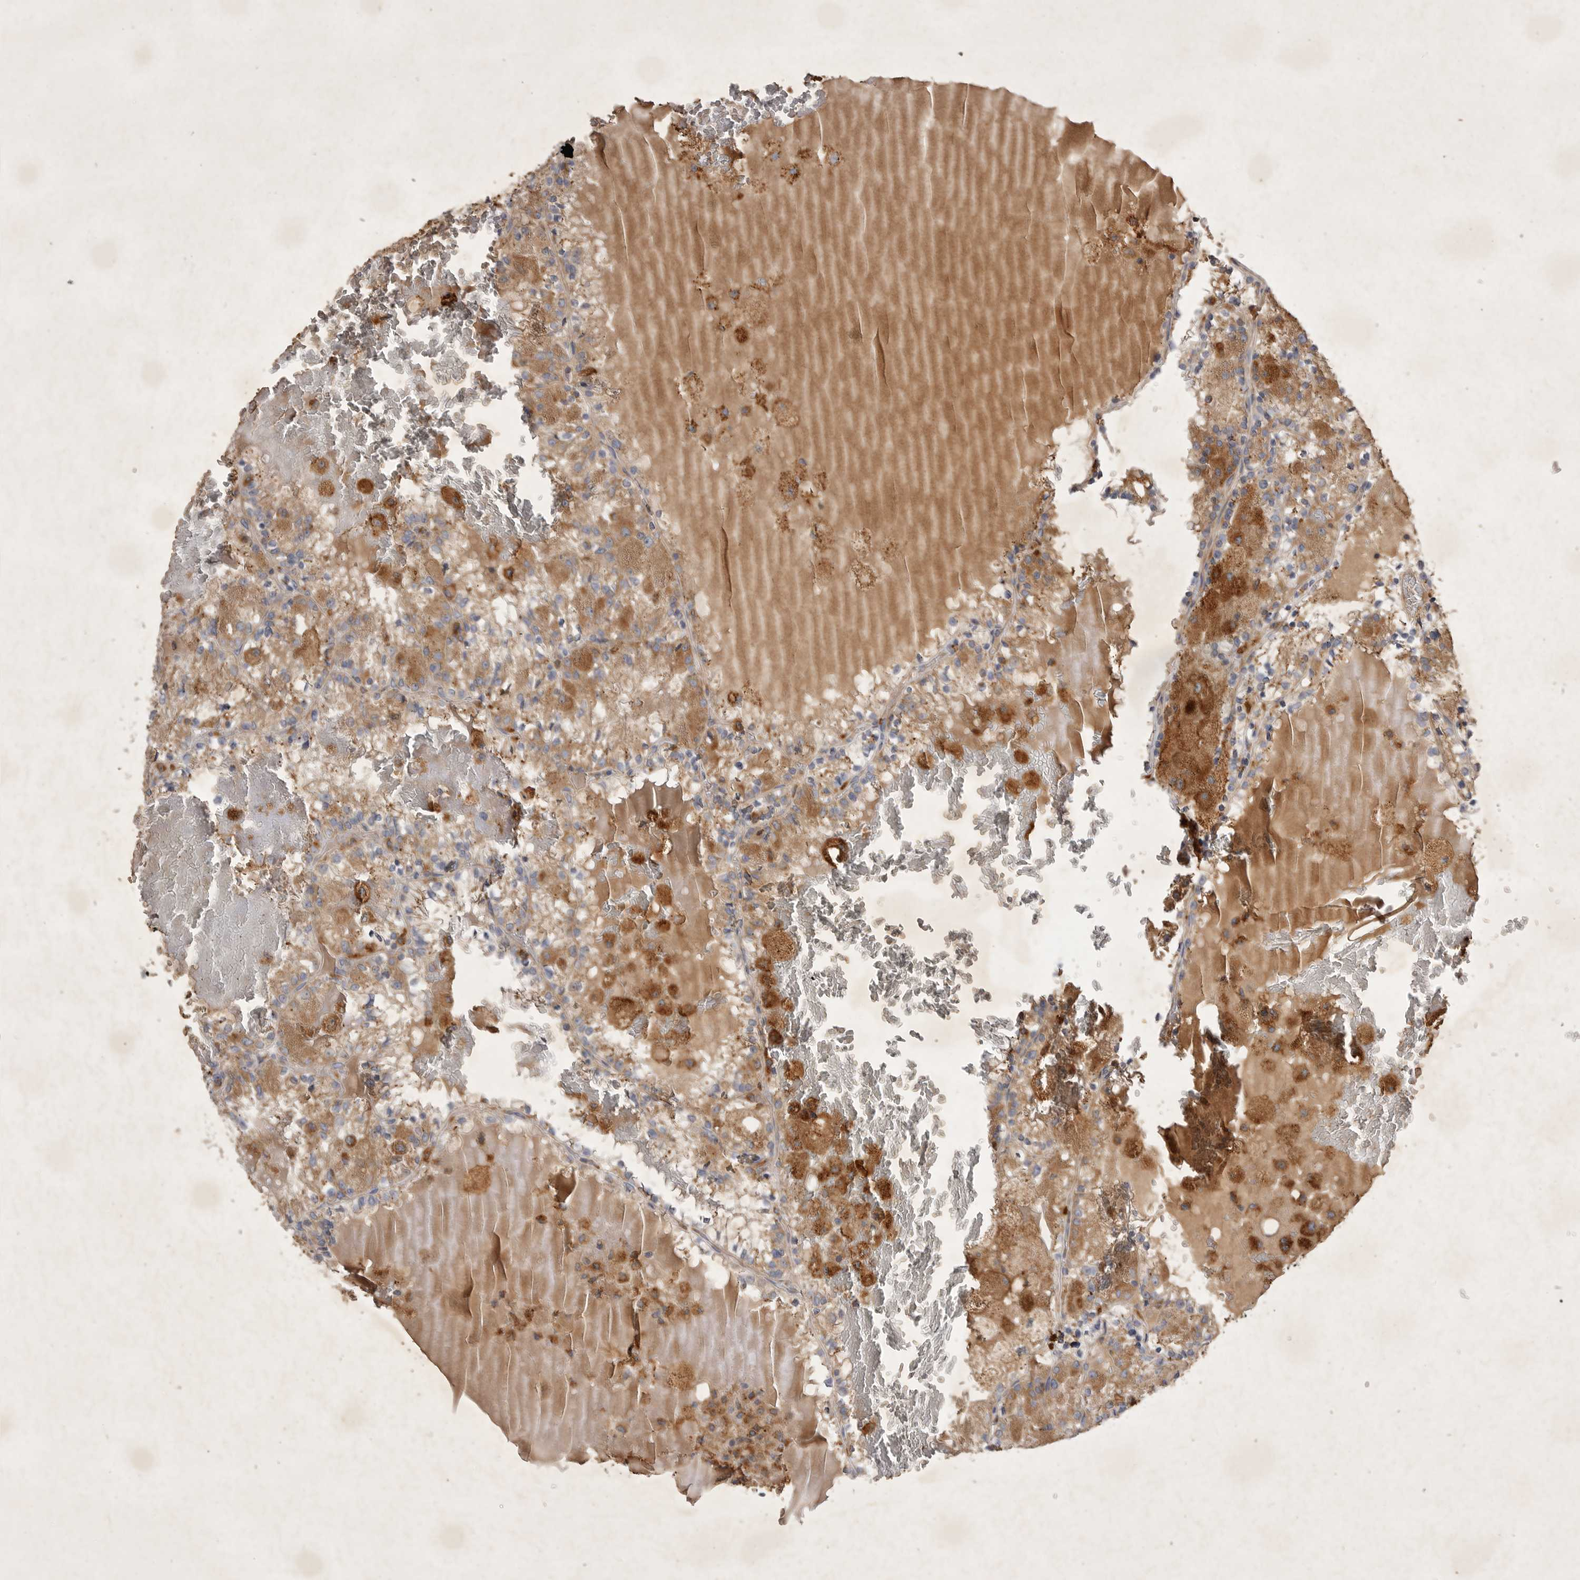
{"staining": {"intensity": "moderate", "quantity": ">75%", "location": "cytoplasmic/membranous"}, "tissue": "renal cancer", "cell_type": "Tumor cells", "image_type": "cancer", "snomed": [{"axis": "morphology", "description": "Adenocarcinoma, NOS"}, {"axis": "topography", "description": "Kidney"}], "caption": "Renal adenocarcinoma stained with IHC demonstrates moderate cytoplasmic/membranous expression in approximately >75% of tumor cells. (Brightfield microscopy of DAB IHC at high magnification).", "gene": "MRPL41", "patient": {"sex": "female", "age": 56}}